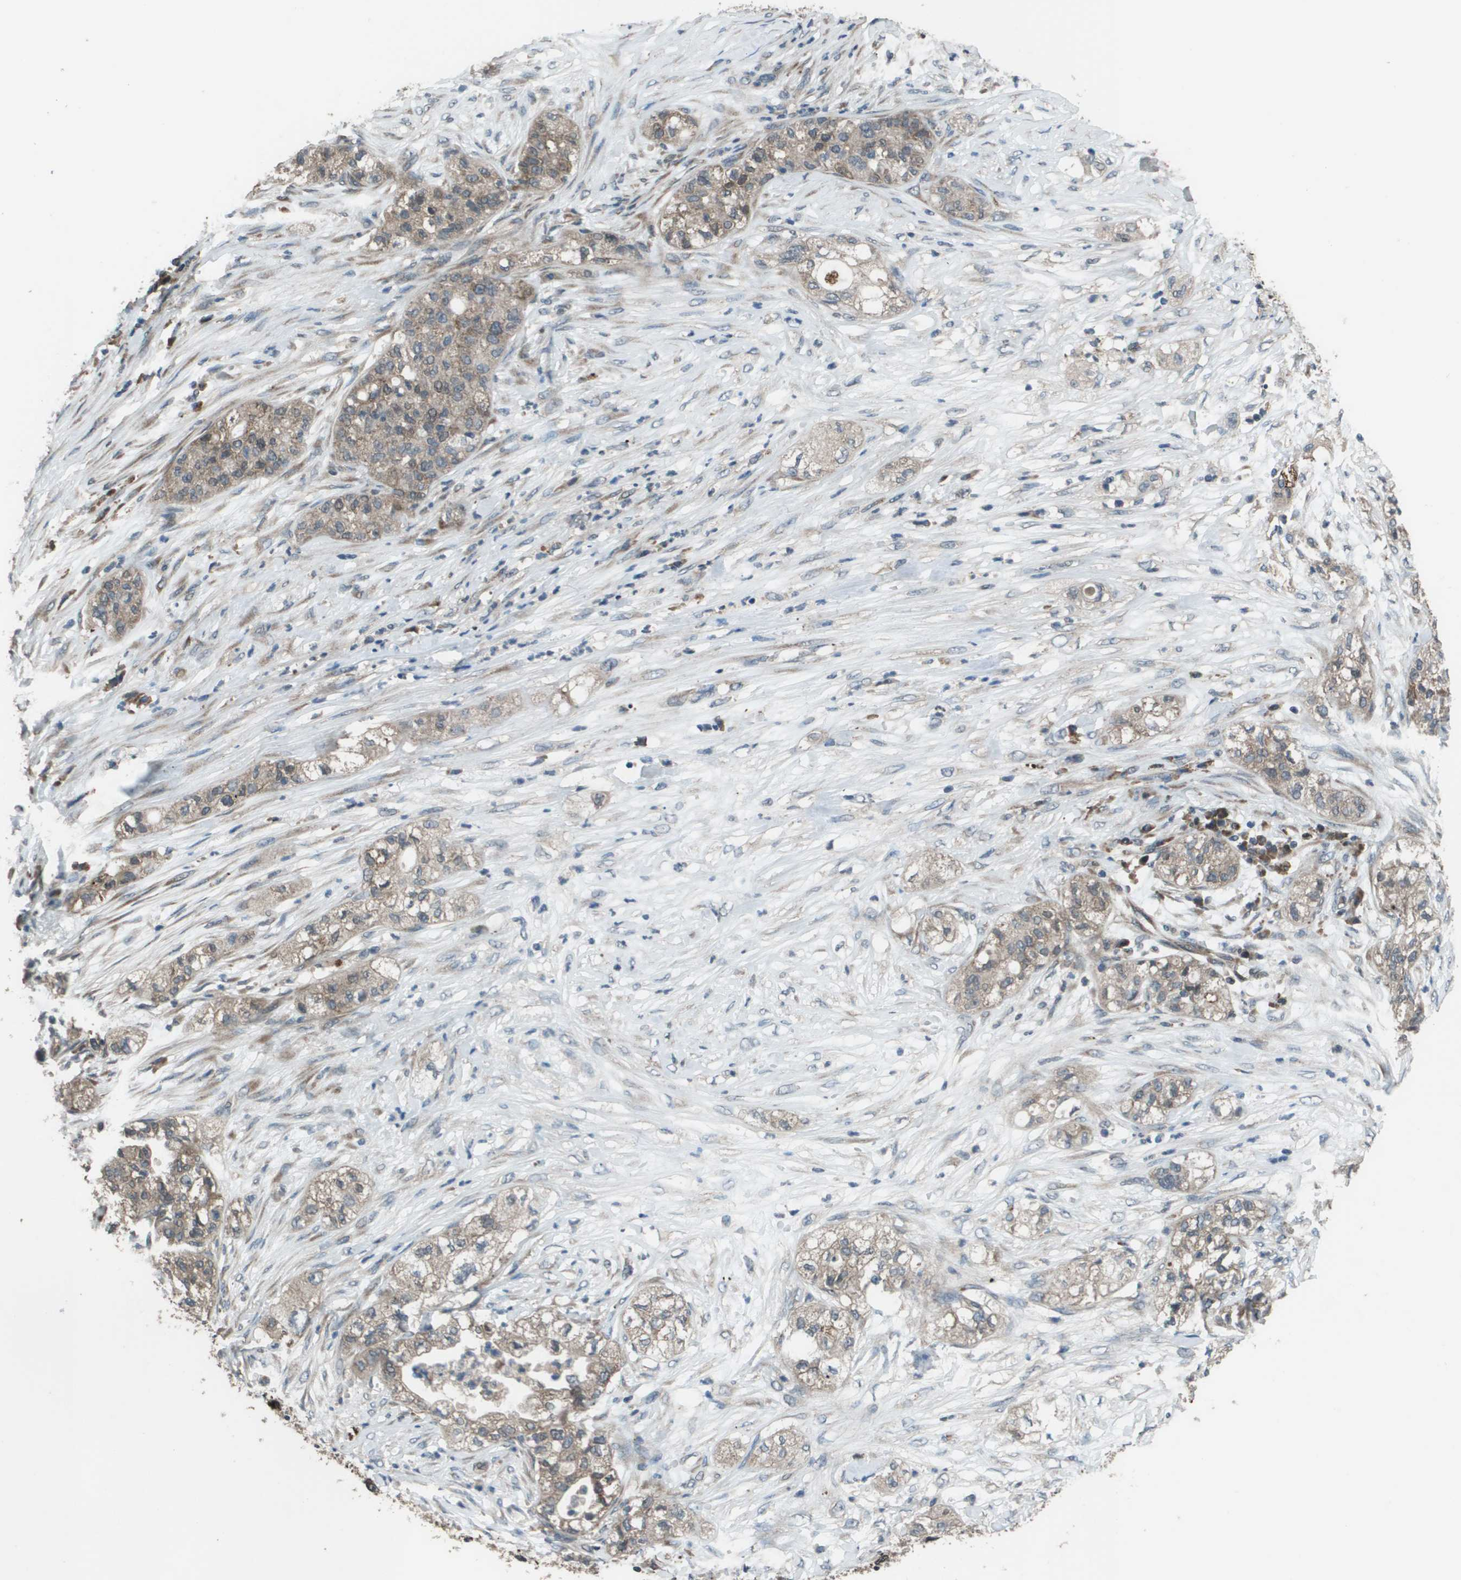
{"staining": {"intensity": "weak", "quantity": ">75%", "location": "cytoplasmic/membranous"}, "tissue": "pancreatic cancer", "cell_type": "Tumor cells", "image_type": "cancer", "snomed": [{"axis": "morphology", "description": "Adenocarcinoma, NOS"}, {"axis": "topography", "description": "Pancreas"}], "caption": "This photomicrograph displays adenocarcinoma (pancreatic) stained with immunohistochemistry (IHC) to label a protein in brown. The cytoplasmic/membranous of tumor cells show weak positivity for the protein. Nuclei are counter-stained blue.", "gene": "GOSR2", "patient": {"sex": "female", "age": 78}}